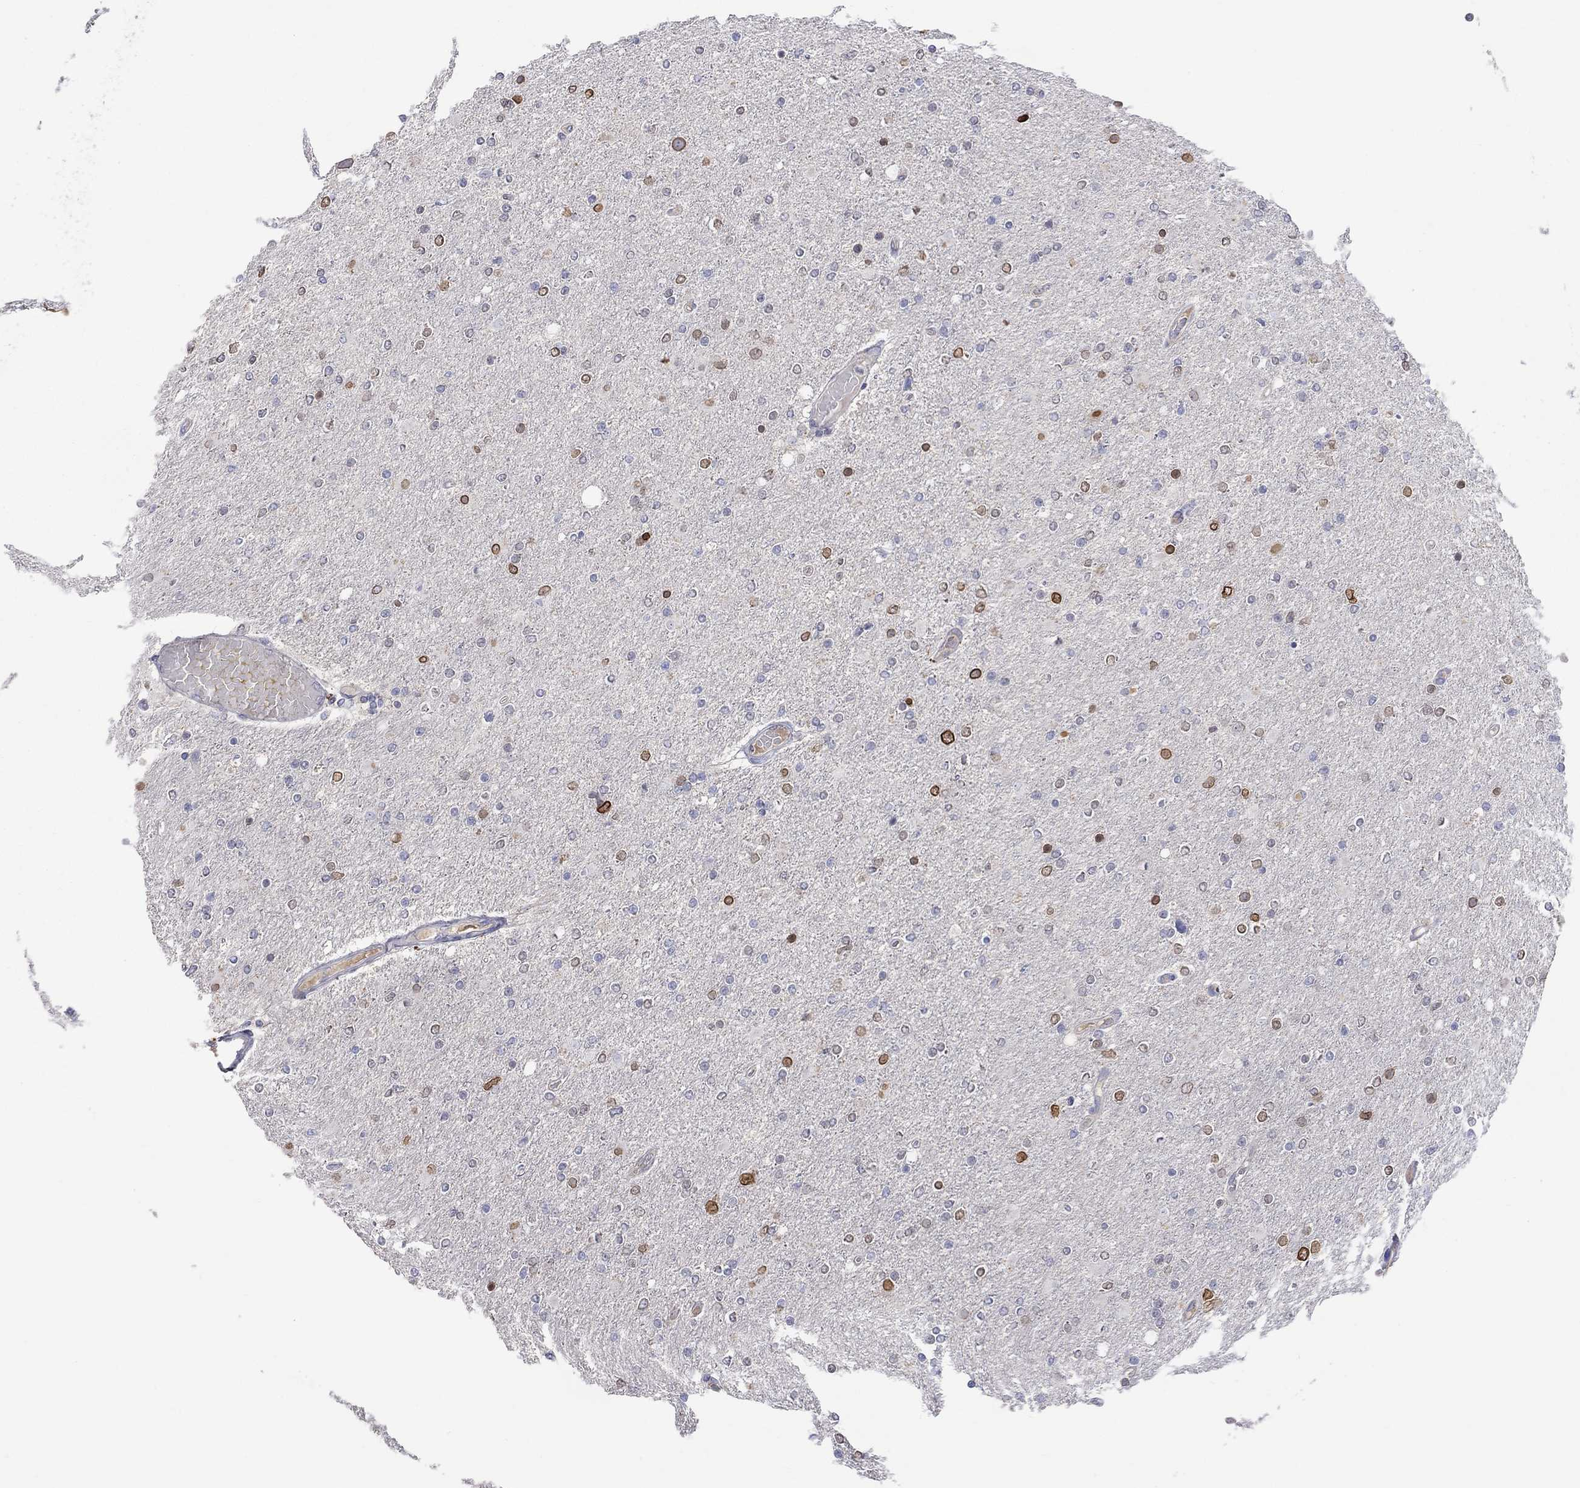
{"staining": {"intensity": "weak", "quantity": "25%-75%", "location": "cytoplasmic/membranous,nuclear"}, "tissue": "glioma", "cell_type": "Tumor cells", "image_type": "cancer", "snomed": [{"axis": "morphology", "description": "Glioma, malignant, High grade"}, {"axis": "topography", "description": "Cerebral cortex"}], "caption": "A micrograph of human glioma stained for a protein demonstrates weak cytoplasmic/membranous and nuclear brown staining in tumor cells.", "gene": "LRFN4", "patient": {"sex": "male", "age": 70}}